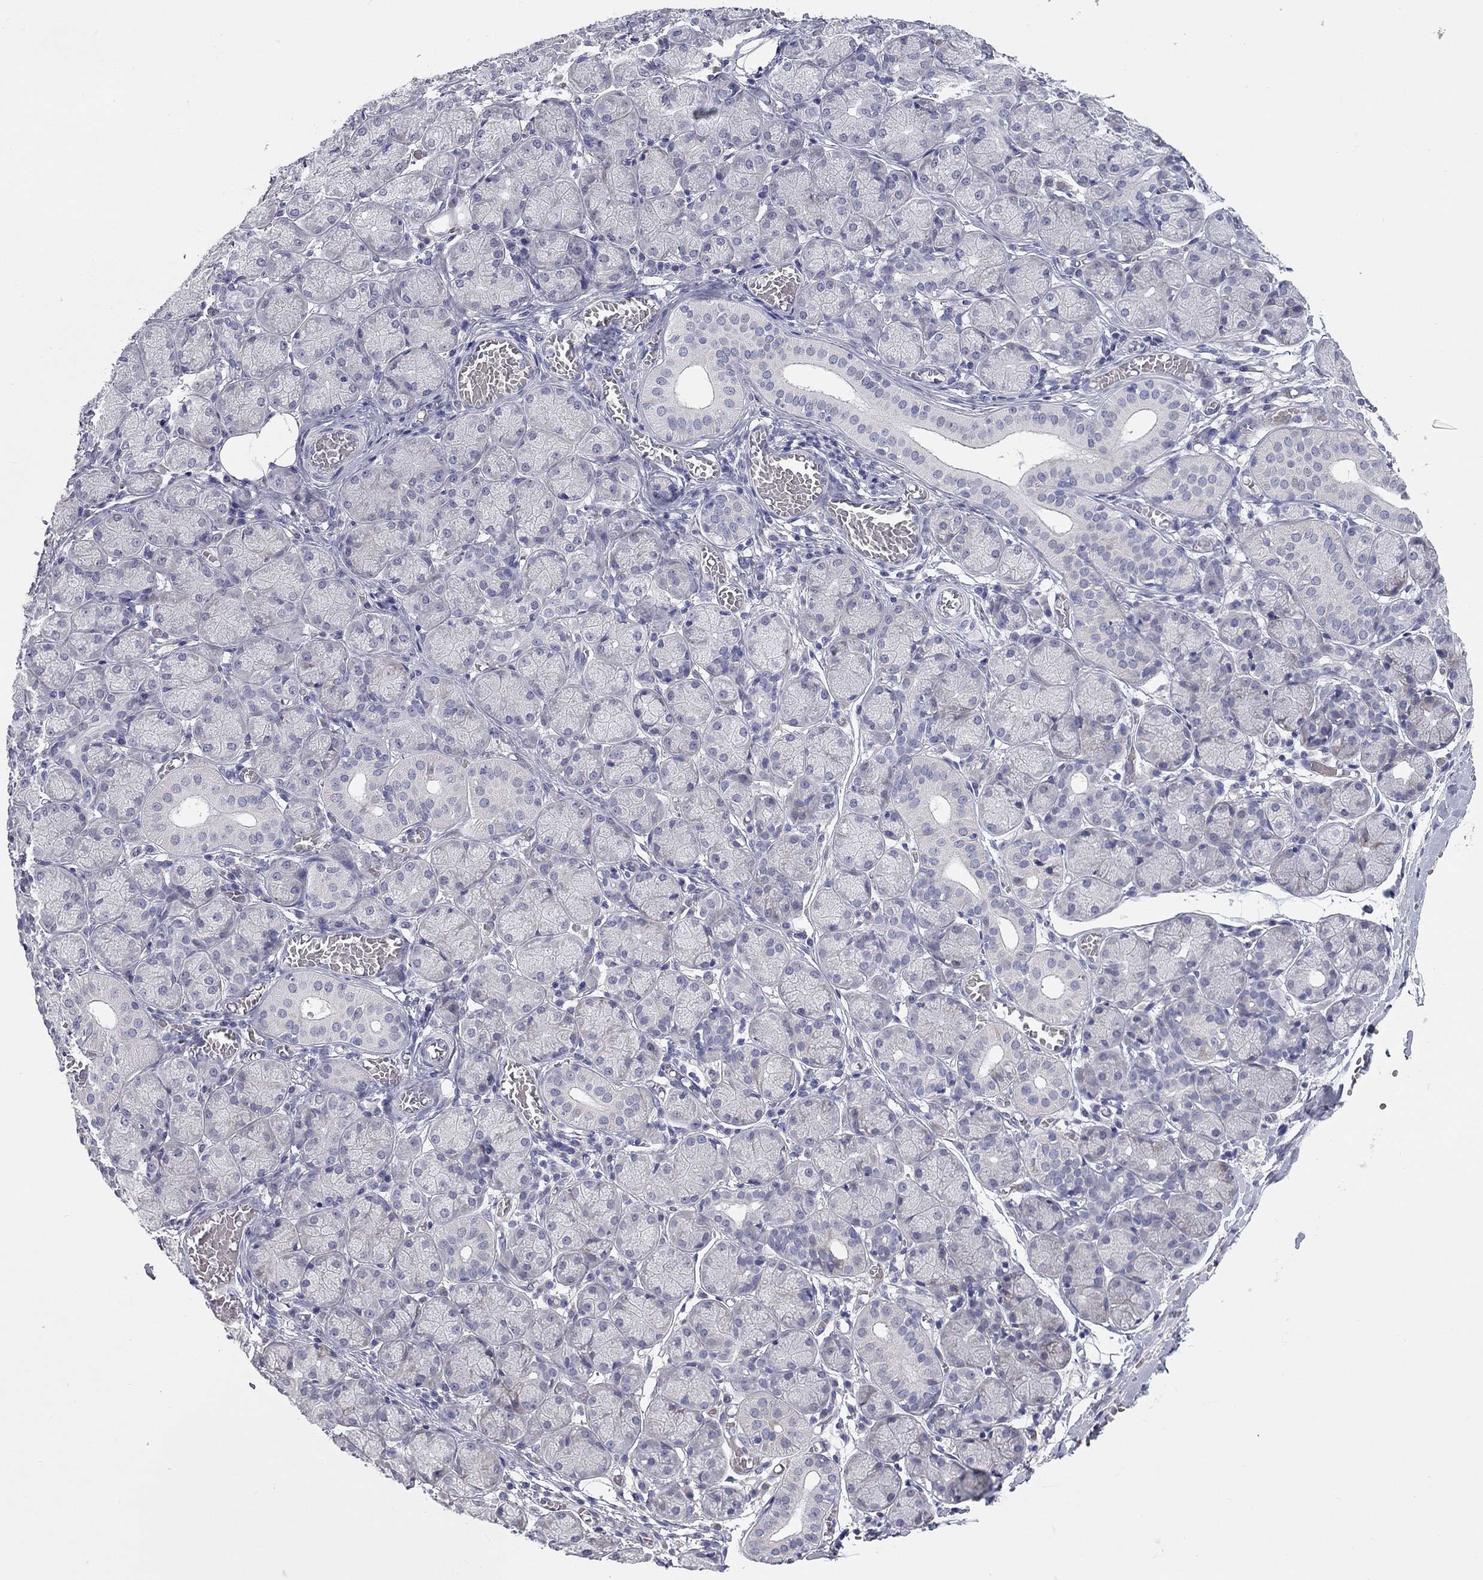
{"staining": {"intensity": "moderate", "quantity": "<25%", "location": "cytoplasmic/membranous"}, "tissue": "salivary gland", "cell_type": "Glandular cells", "image_type": "normal", "snomed": [{"axis": "morphology", "description": "Normal tissue, NOS"}, {"axis": "topography", "description": "Salivary gland"}, {"axis": "topography", "description": "Peripheral nerve tissue"}], "caption": "Moderate cytoplasmic/membranous protein expression is present in approximately <25% of glandular cells in salivary gland.", "gene": "UNC119B", "patient": {"sex": "female", "age": 24}}